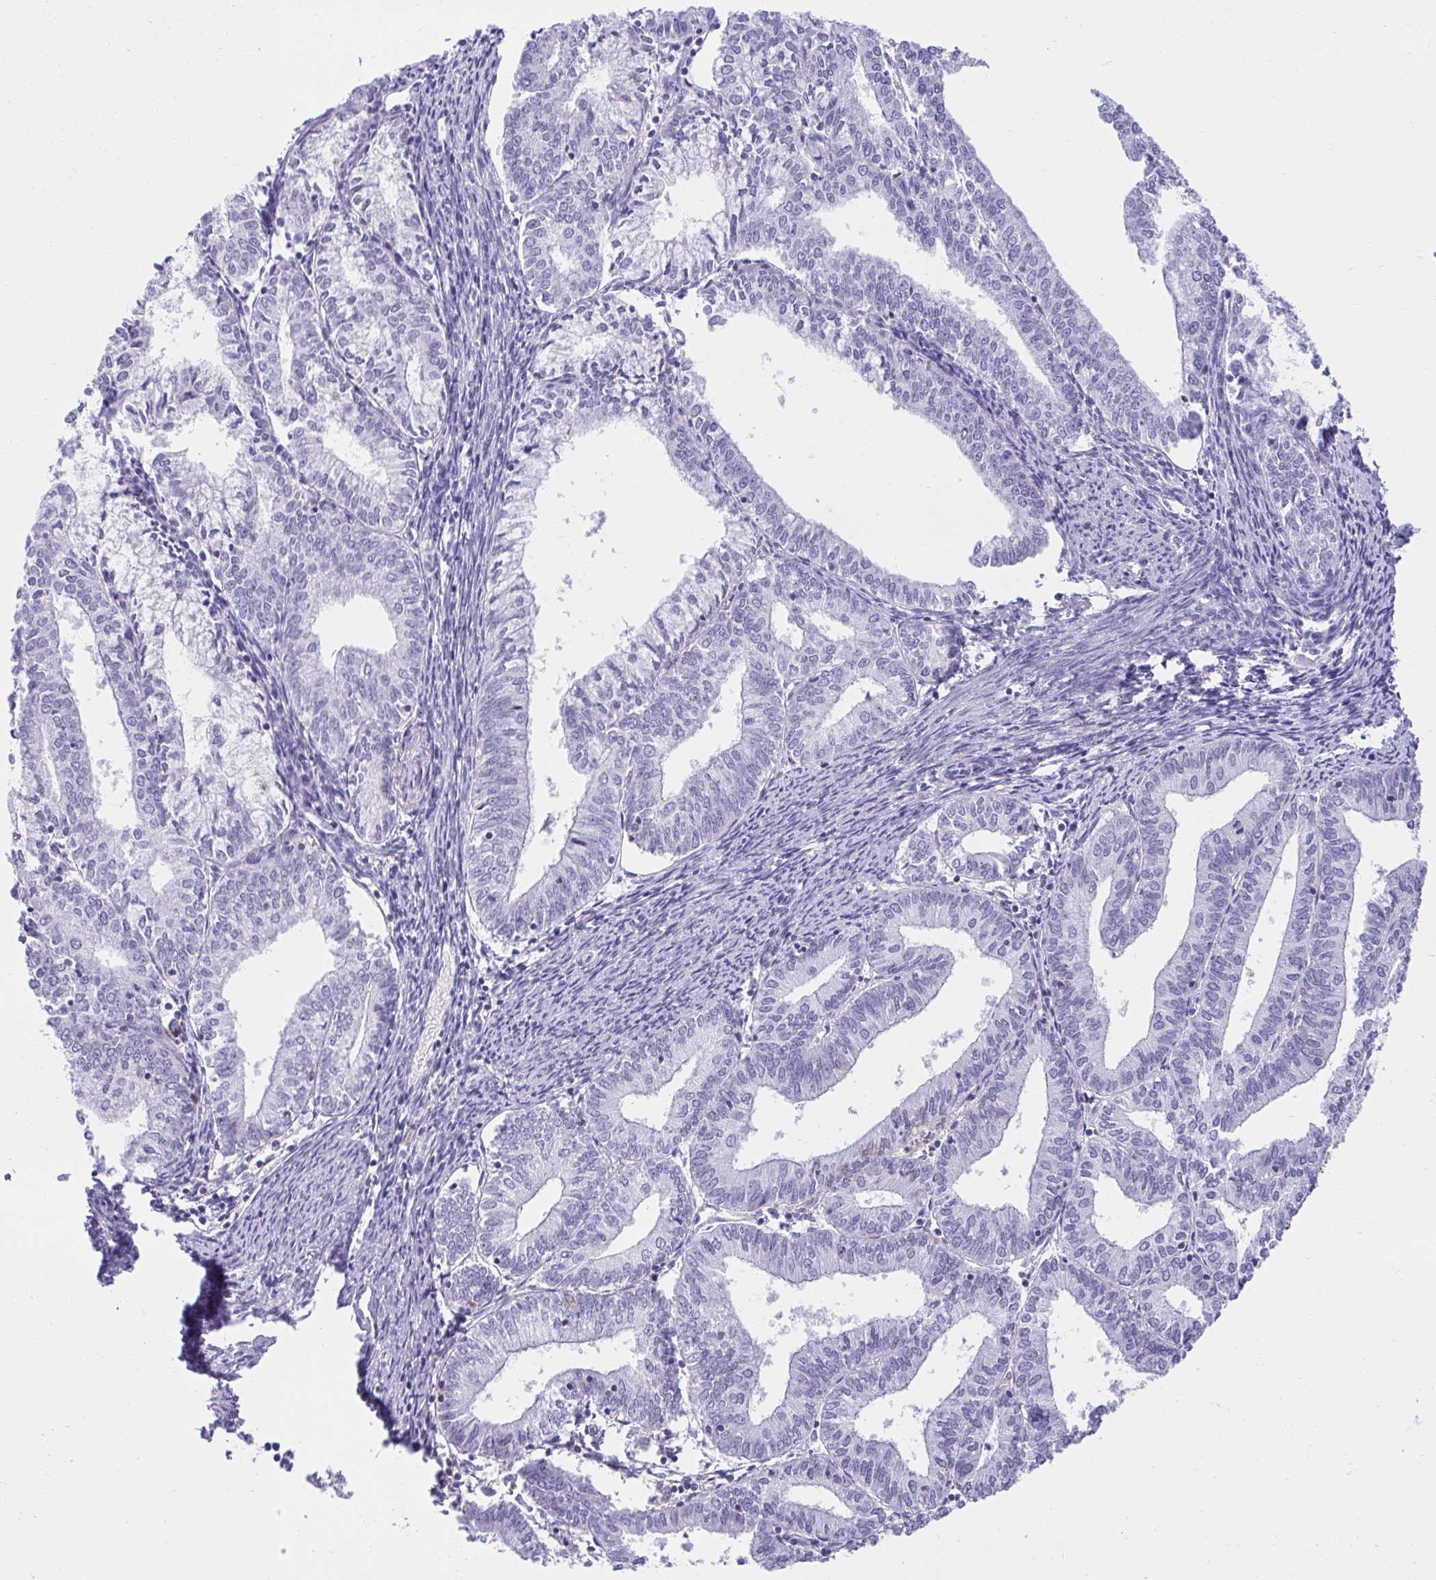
{"staining": {"intensity": "negative", "quantity": "none", "location": "none"}, "tissue": "endometrial cancer", "cell_type": "Tumor cells", "image_type": "cancer", "snomed": [{"axis": "morphology", "description": "Adenocarcinoma, NOS"}, {"axis": "topography", "description": "Endometrium"}], "caption": "Micrograph shows no significant protein staining in tumor cells of endometrial cancer. Brightfield microscopy of IHC stained with DAB (brown) and hematoxylin (blue), captured at high magnification.", "gene": "SPN", "patient": {"sex": "female", "age": 61}}